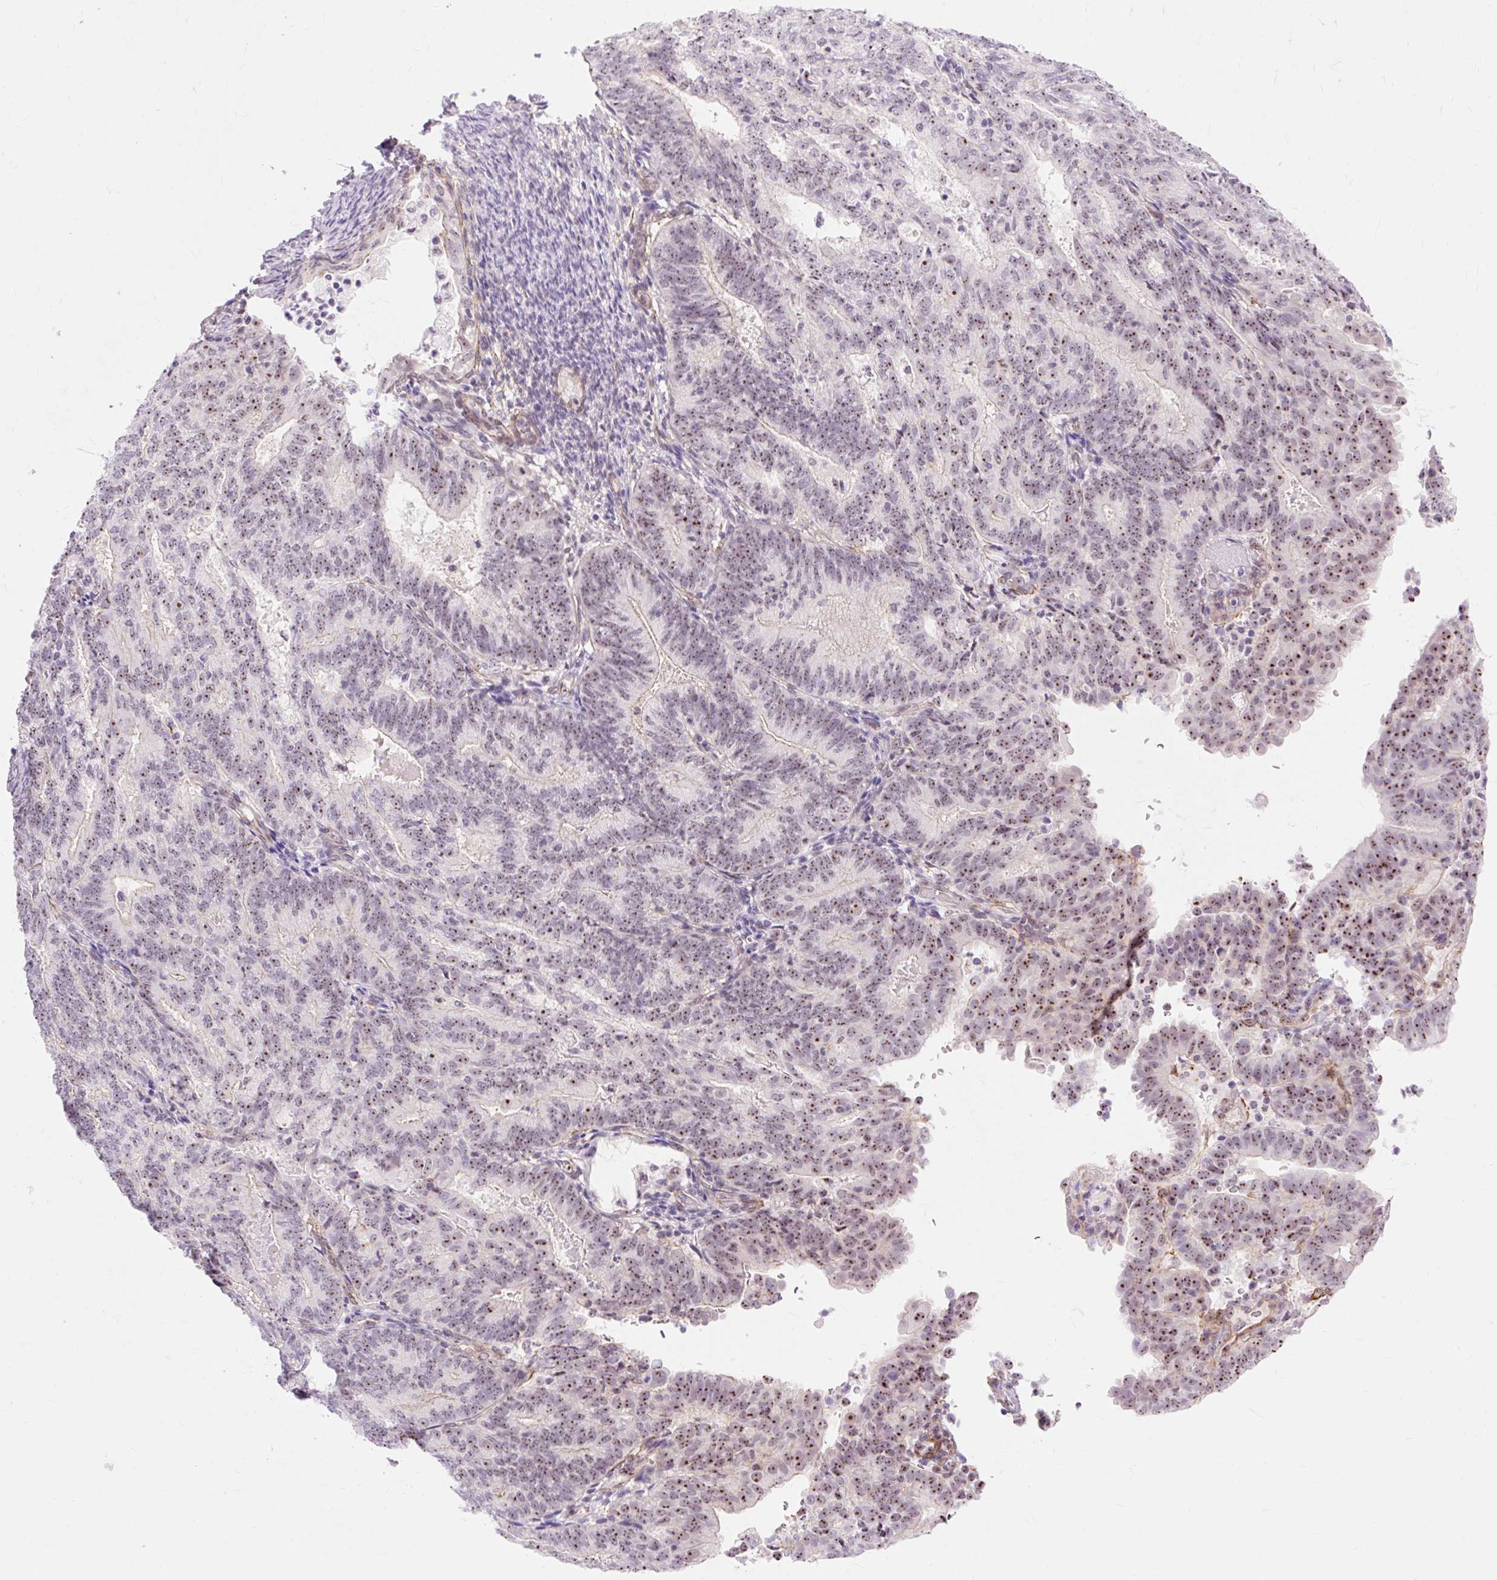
{"staining": {"intensity": "moderate", "quantity": ">75%", "location": "nuclear"}, "tissue": "endometrial cancer", "cell_type": "Tumor cells", "image_type": "cancer", "snomed": [{"axis": "morphology", "description": "Adenocarcinoma, NOS"}, {"axis": "topography", "description": "Endometrium"}], "caption": "Endometrial adenocarcinoma stained with IHC reveals moderate nuclear positivity in approximately >75% of tumor cells.", "gene": "OBP2A", "patient": {"sex": "female", "age": 70}}